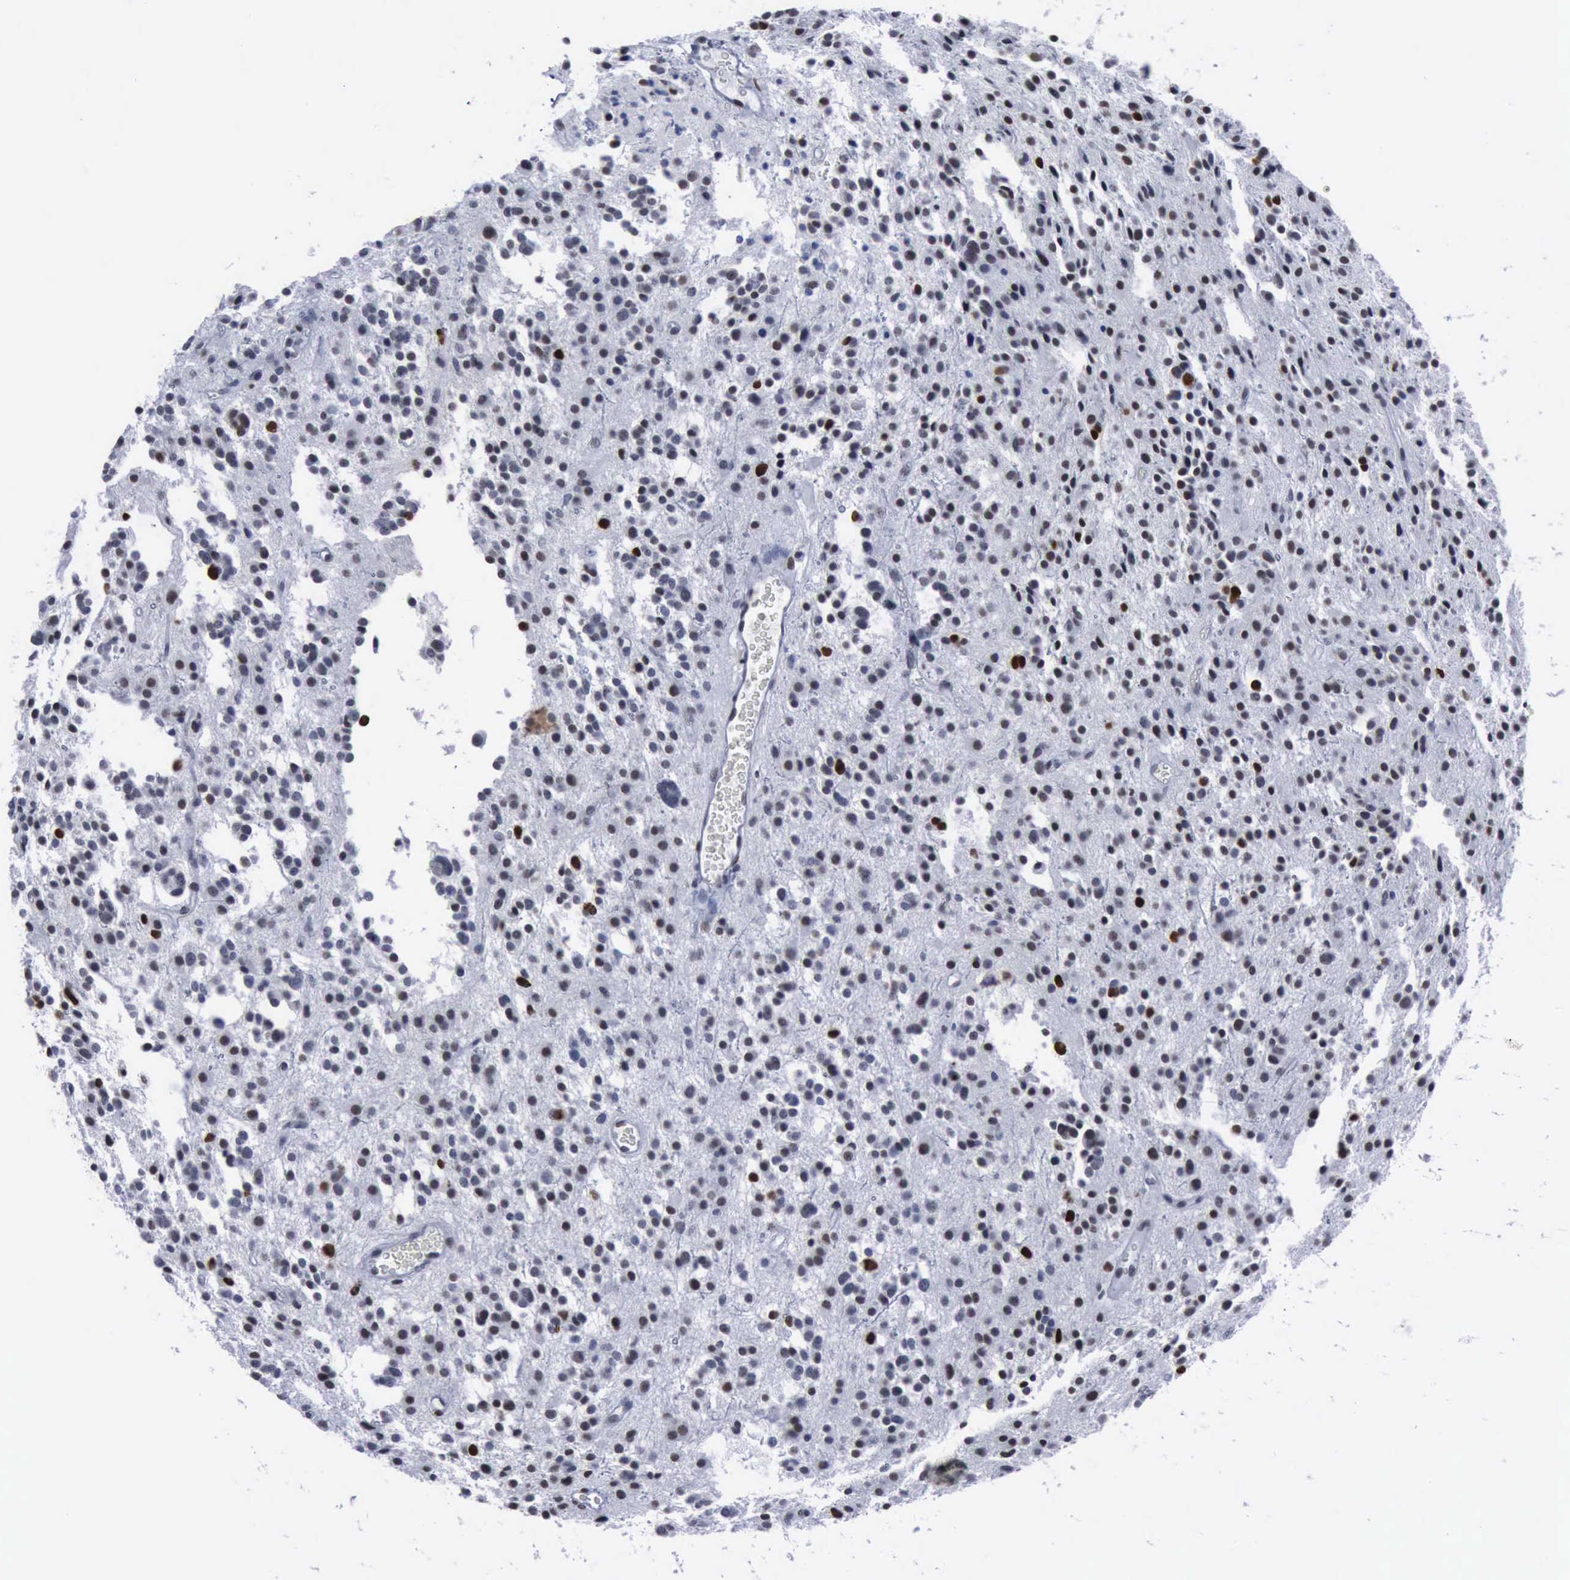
{"staining": {"intensity": "weak", "quantity": "25%-75%", "location": "nuclear"}, "tissue": "glioma", "cell_type": "Tumor cells", "image_type": "cancer", "snomed": [{"axis": "morphology", "description": "Glioma, malignant, Low grade"}, {"axis": "topography", "description": "Brain"}], "caption": "This photomicrograph demonstrates immunohistochemistry (IHC) staining of malignant glioma (low-grade), with low weak nuclear positivity in about 25%-75% of tumor cells.", "gene": "PCNA", "patient": {"sex": "female", "age": 36}}